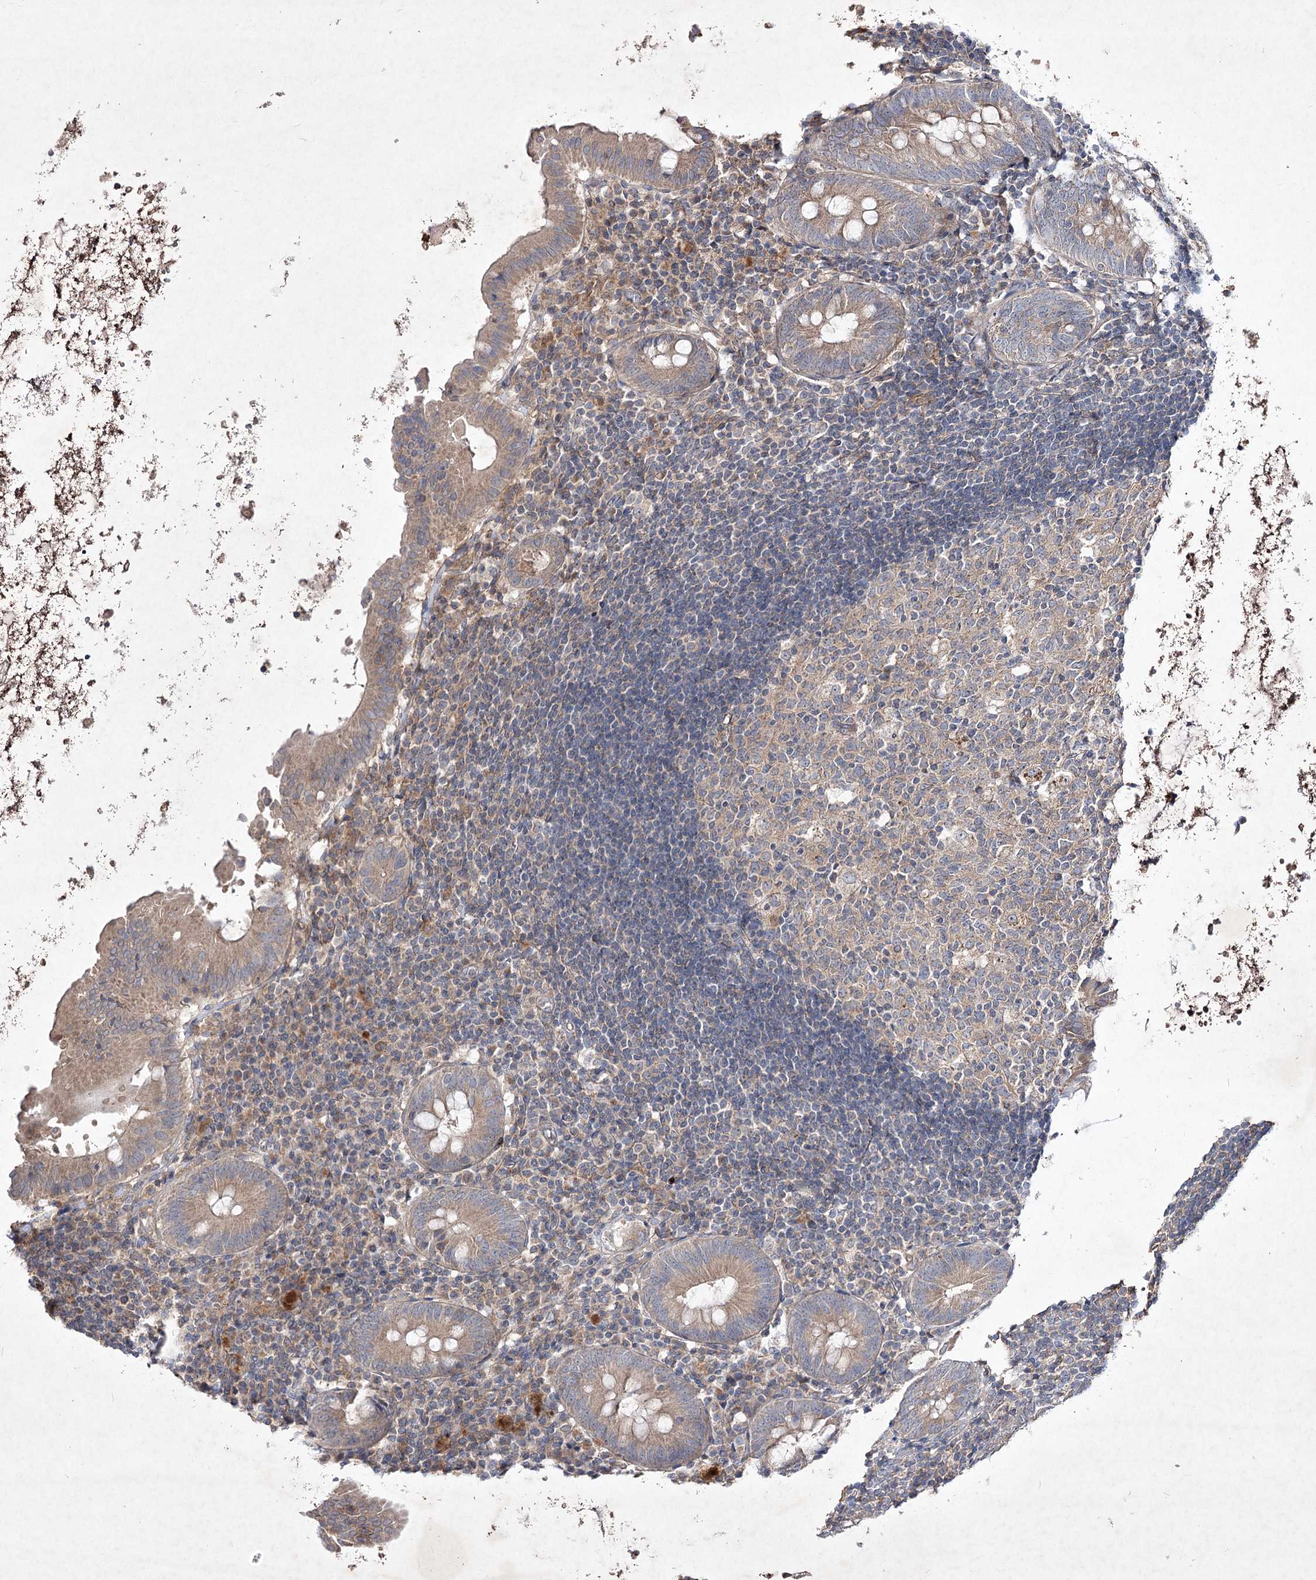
{"staining": {"intensity": "moderate", "quantity": ">75%", "location": "cytoplasmic/membranous"}, "tissue": "appendix", "cell_type": "Glandular cells", "image_type": "normal", "snomed": [{"axis": "morphology", "description": "Normal tissue, NOS"}, {"axis": "topography", "description": "Appendix"}], "caption": "This is an image of immunohistochemistry (IHC) staining of normal appendix, which shows moderate staining in the cytoplasmic/membranous of glandular cells.", "gene": "CIB2", "patient": {"sex": "female", "age": 54}}